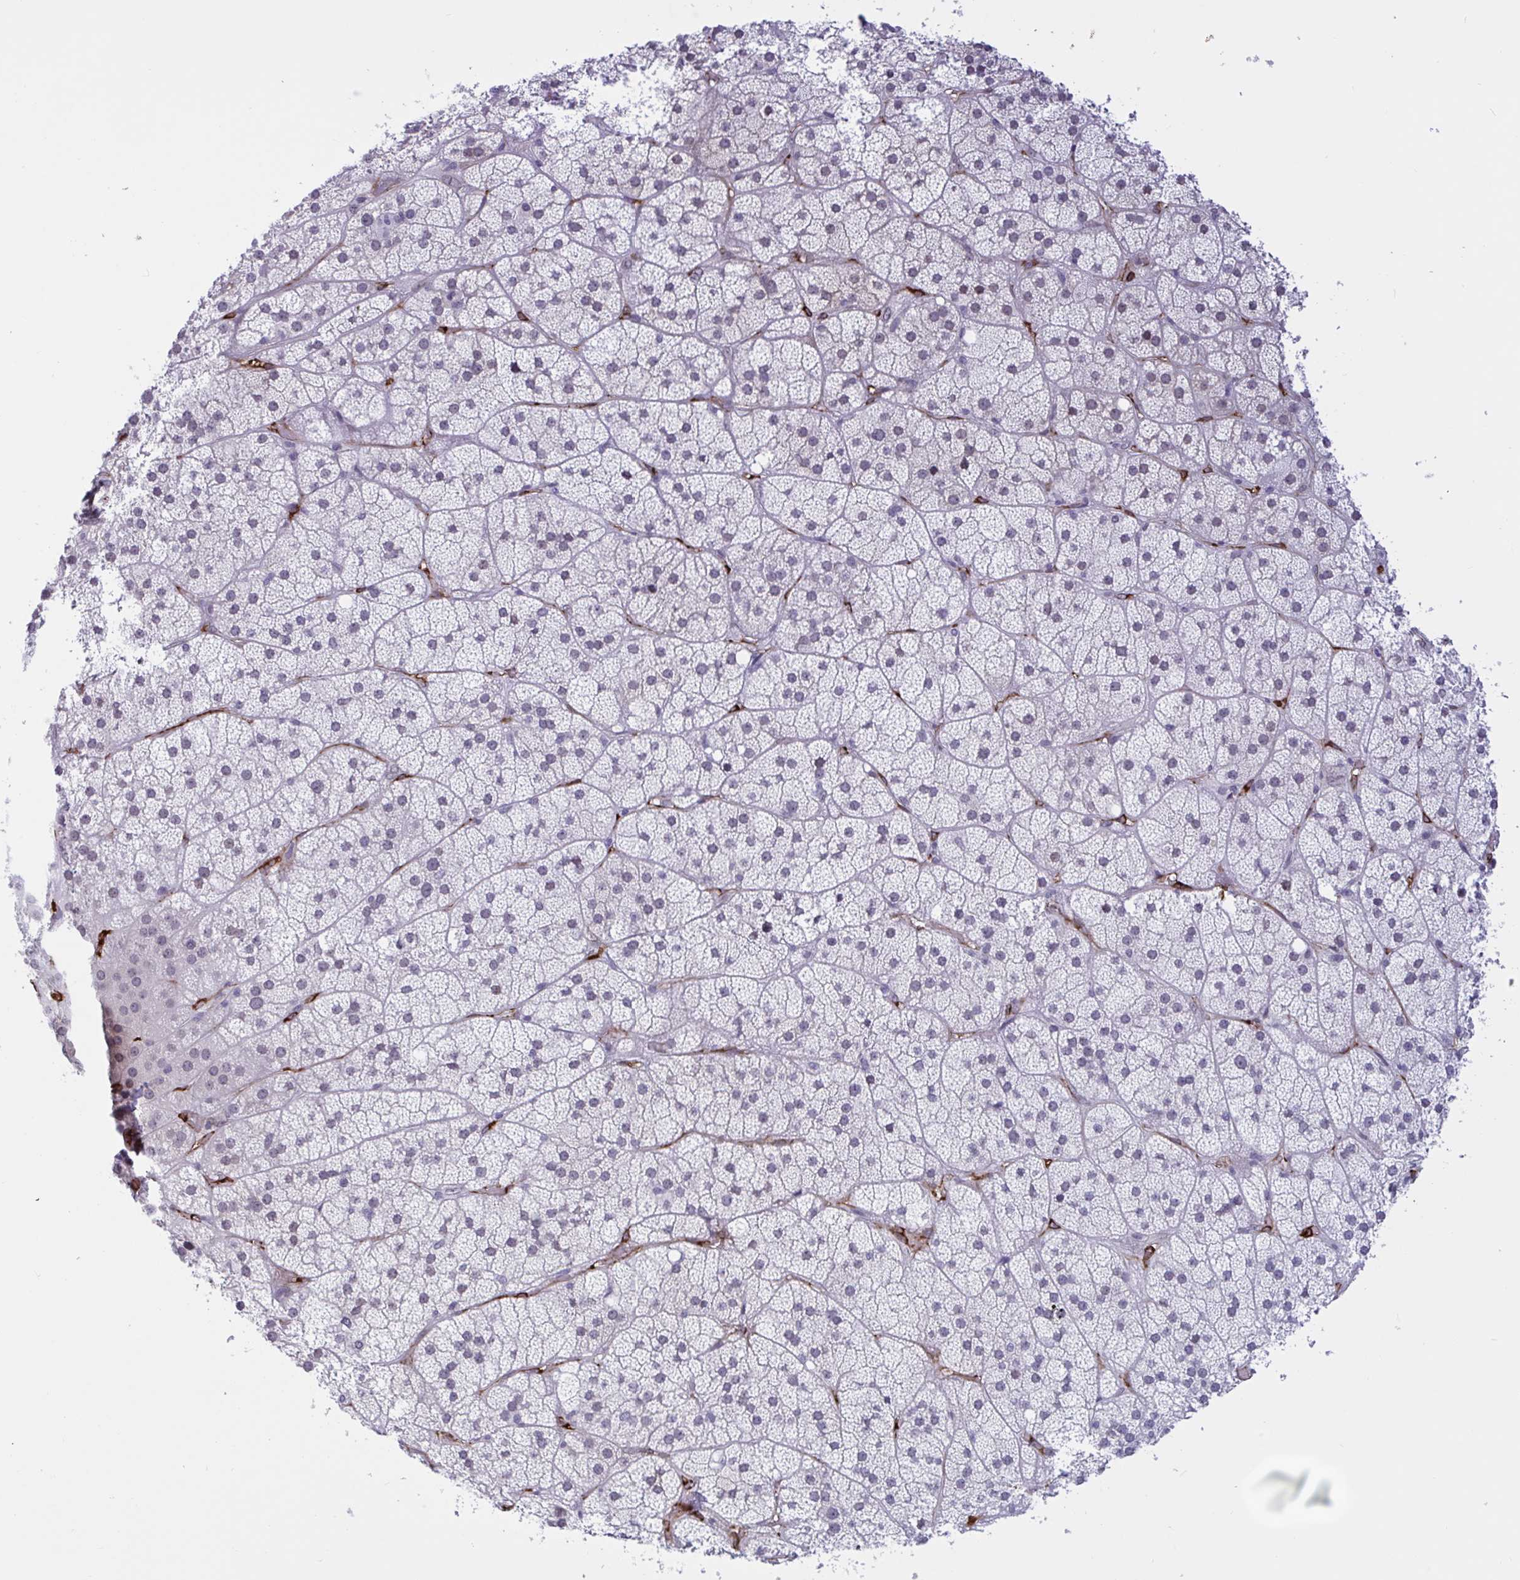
{"staining": {"intensity": "negative", "quantity": "none", "location": "none"}, "tissue": "adrenal gland", "cell_type": "Glandular cells", "image_type": "normal", "snomed": [{"axis": "morphology", "description": "Normal tissue, NOS"}, {"axis": "topography", "description": "Adrenal gland"}], "caption": "Human adrenal gland stained for a protein using immunohistochemistry shows no staining in glandular cells.", "gene": "EML1", "patient": {"sex": "male", "age": 57}}